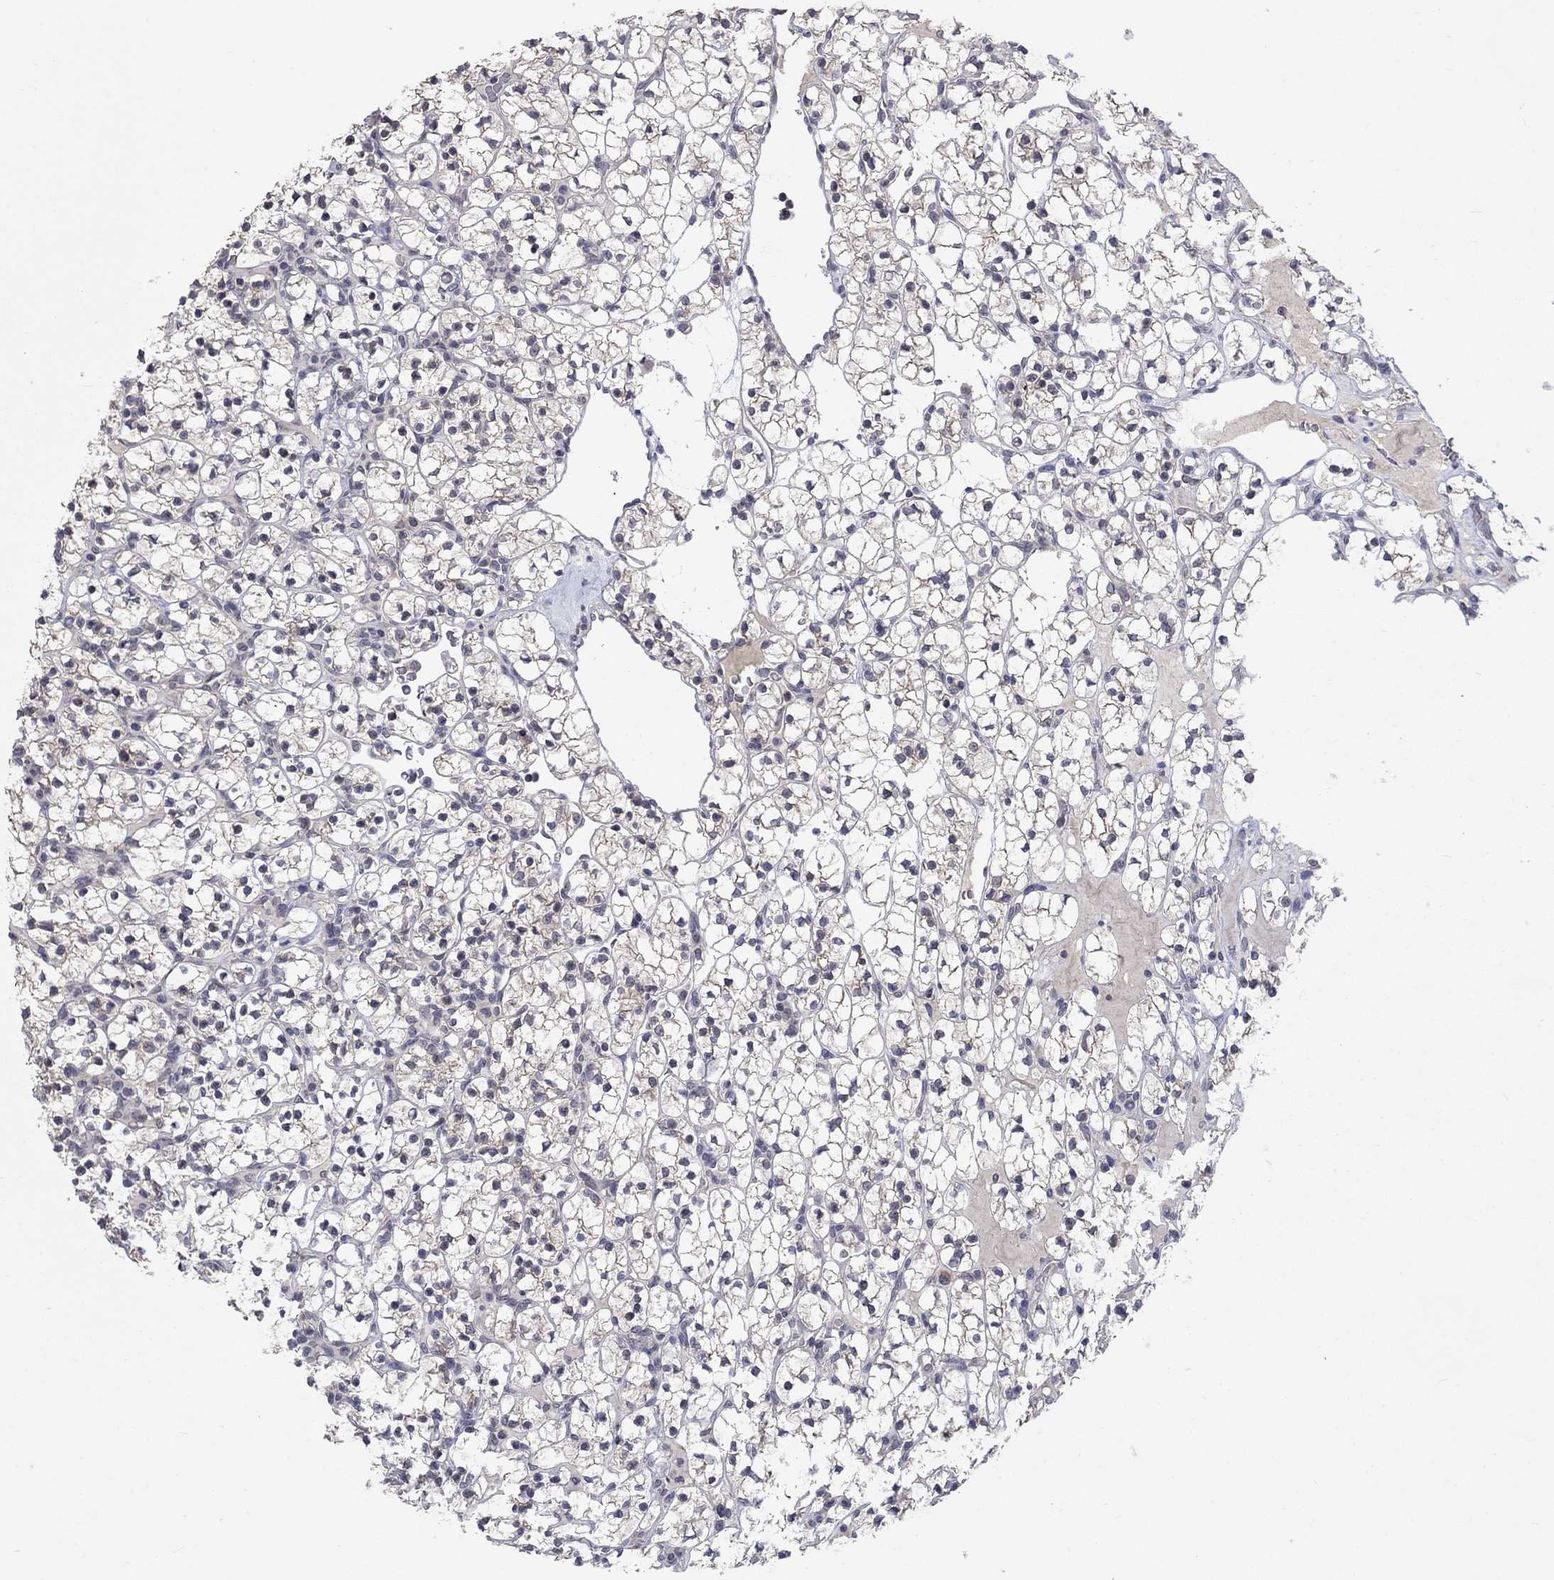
{"staining": {"intensity": "negative", "quantity": "none", "location": "none"}, "tissue": "renal cancer", "cell_type": "Tumor cells", "image_type": "cancer", "snomed": [{"axis": "morphology", "description": "Adenocarcinoma, NOS"}, {"axis": "topography", "description": "Kidney"}], "caption": "An immunohistochemistry (IHC) image of renal adenocarcinoma is shown. There is no staining in tumor cells of renal adenocarcinoma. (DAB immunohistochemistry with hematoxylin counter stain).", "gene": "SPATA33", "patient": {"sex": "female", "age": 89}}